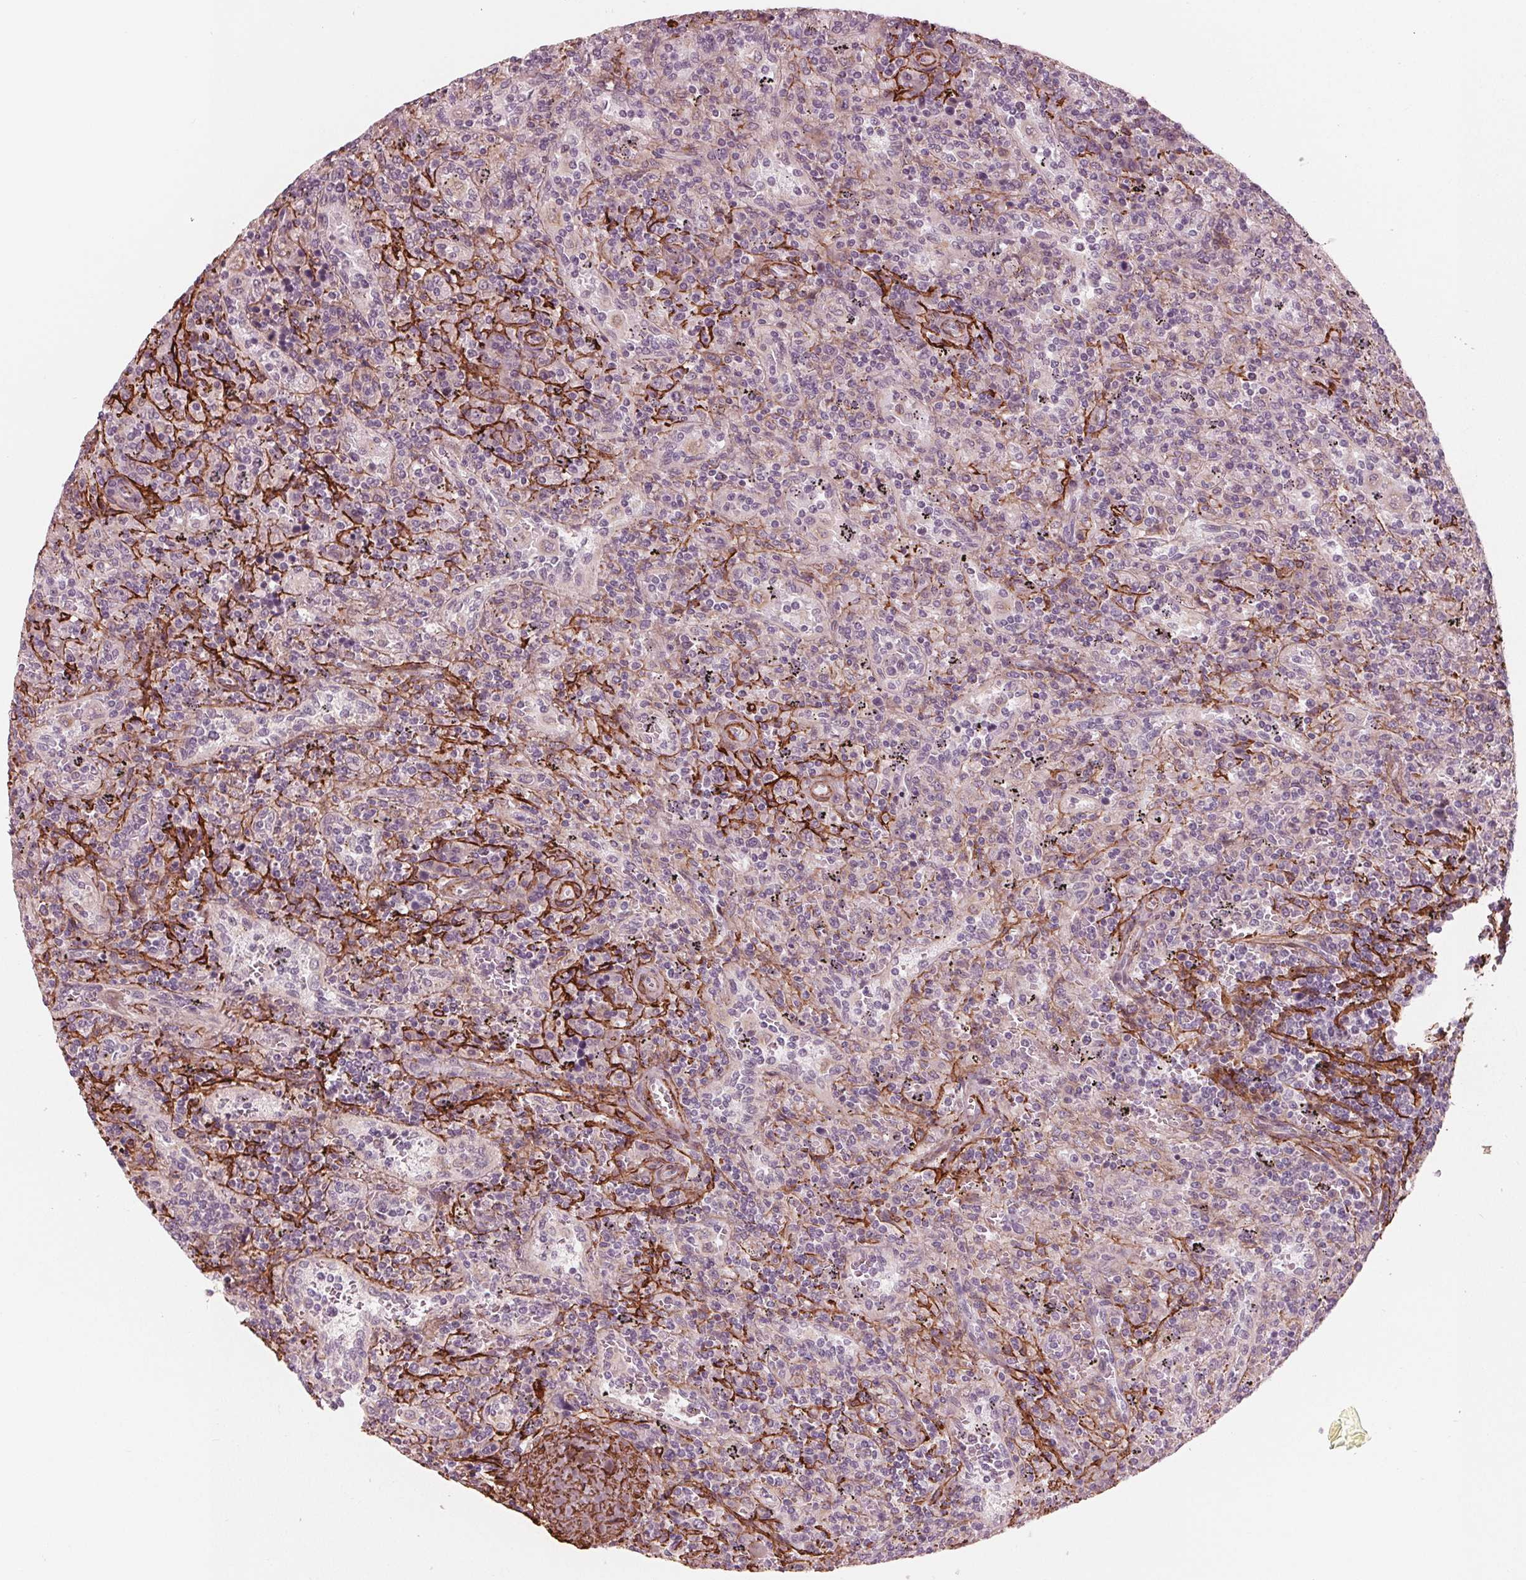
{"staining": {"intensity": "negative", "quantity": "none", "location": "none"}, "tissue": "lymphoma", "cell_type": "Tumor cells", "image_type": "cancer", "snomed": [{"axis": "morphology", "description": "Malignant lymphoma, non-Hodgkin's type, Low grade"}, {"axis": "topography", "description": "Spleen"}], "caption": "IHC of human malignant lymphoma, non-Hodgkin's type (low-grade) exhibits no expression in tumor cells. The staining is performed using DAB (3,3'-diaminobenzidine) brown chromogen with nuclei counter-stained in using hematoxylin.", "gene": "MIER3", "patient": {"sex": "male", "age": 62}}